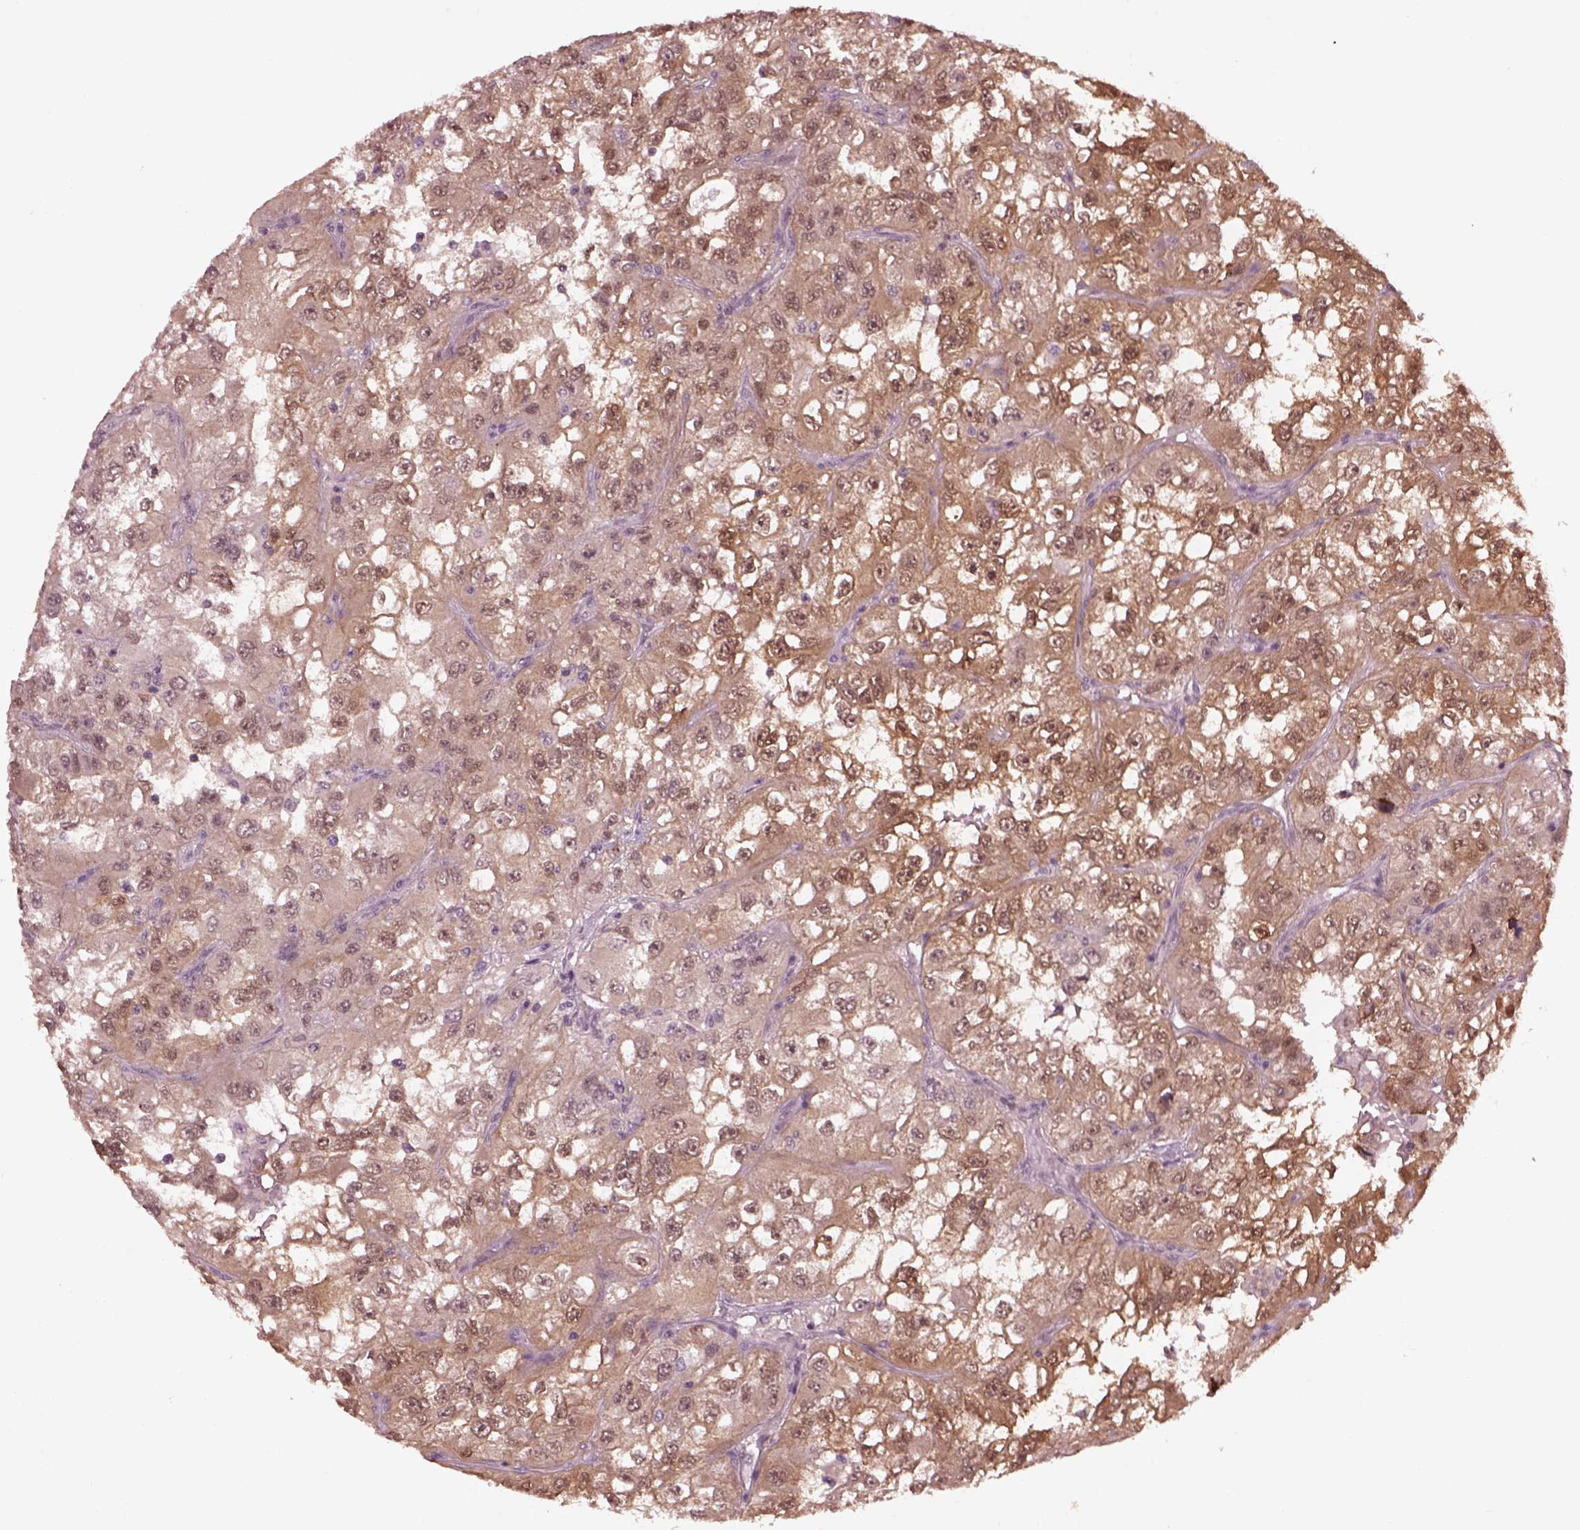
{"staining": {"intensity": "moderate", "quantity": ">75%", "location": "cytoplasmic/membranous,nuclear"}, "tissue": "renal cancer", "cell_type": "Tumor cells", "image_type": "cancer", "snomed": [{"axis": "morphology", "description": "Adenocarcinoma, NOS"}, {"axis": "topography", "description": "Kidney"}], "caption": "The micrograph exhibits a brown stain indicating the presence of a protein in the cytoplasmic/membranous and nuclear of tumor cells in renal cancer. (Stains: DAB in brown, nuclei in blue, Microscopy: brightfield microscopy at high magnification).", "gene": "SRI", "patient": {"sex": "male", "age": 64}}